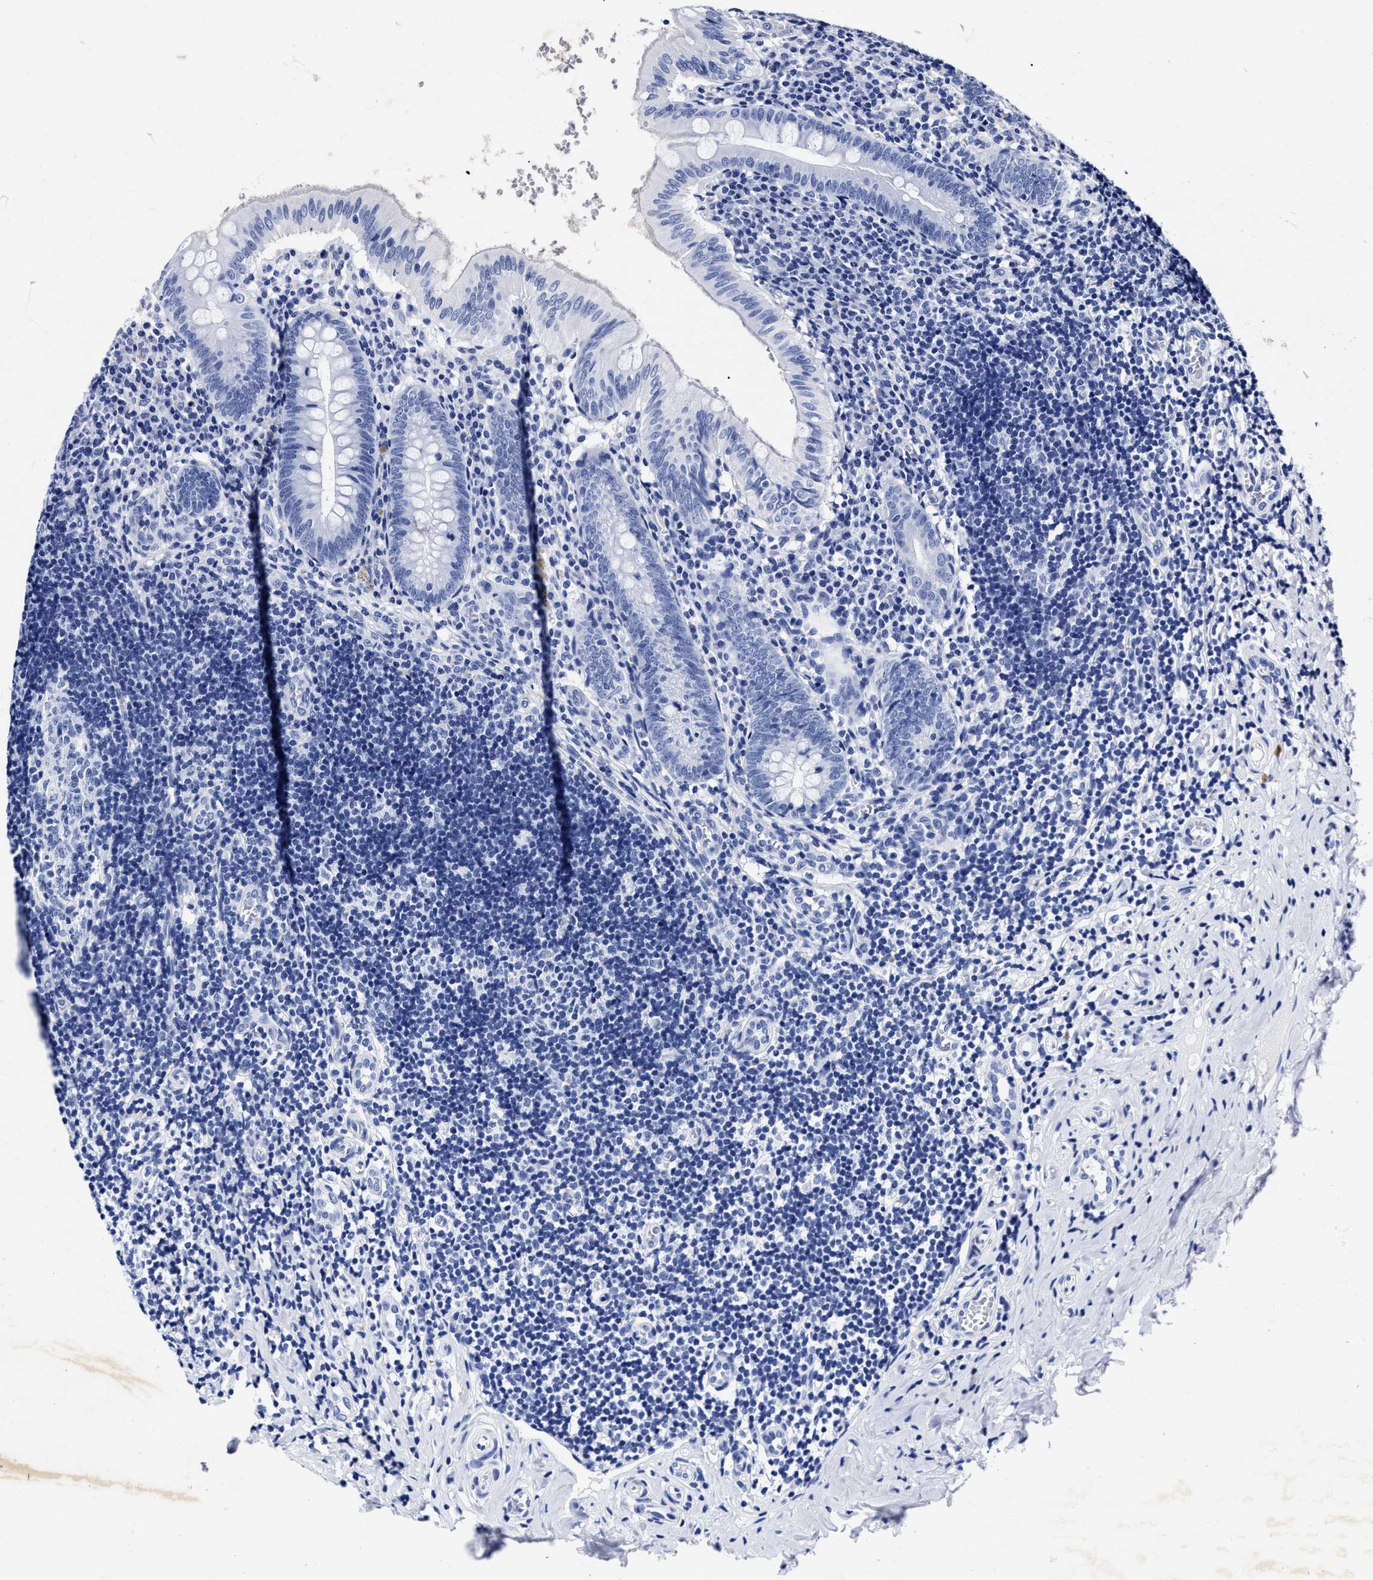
{"staining": {"intensity": "negative", "quantity": "none", "location": "none"}, "tissue": "appendix", "cell_type": "Glandular cells", "image_type": "normal", "snomed": [{"axis": "morphology", "description": "Normal tissue, NOS"}, {"axis": "topography", "description": "Appendix"}], "caption": "Immunohistochemistry of unremarkable appendix displays no positivity in glandular cells. Brightfield microscopy of immunohistochemistry (IHC) stained with DAB (brown) and hematoxylin (blue), captured at high magnification.", "gene": "LRRC8E", "patient": {"sex": "male", "age": 8}}